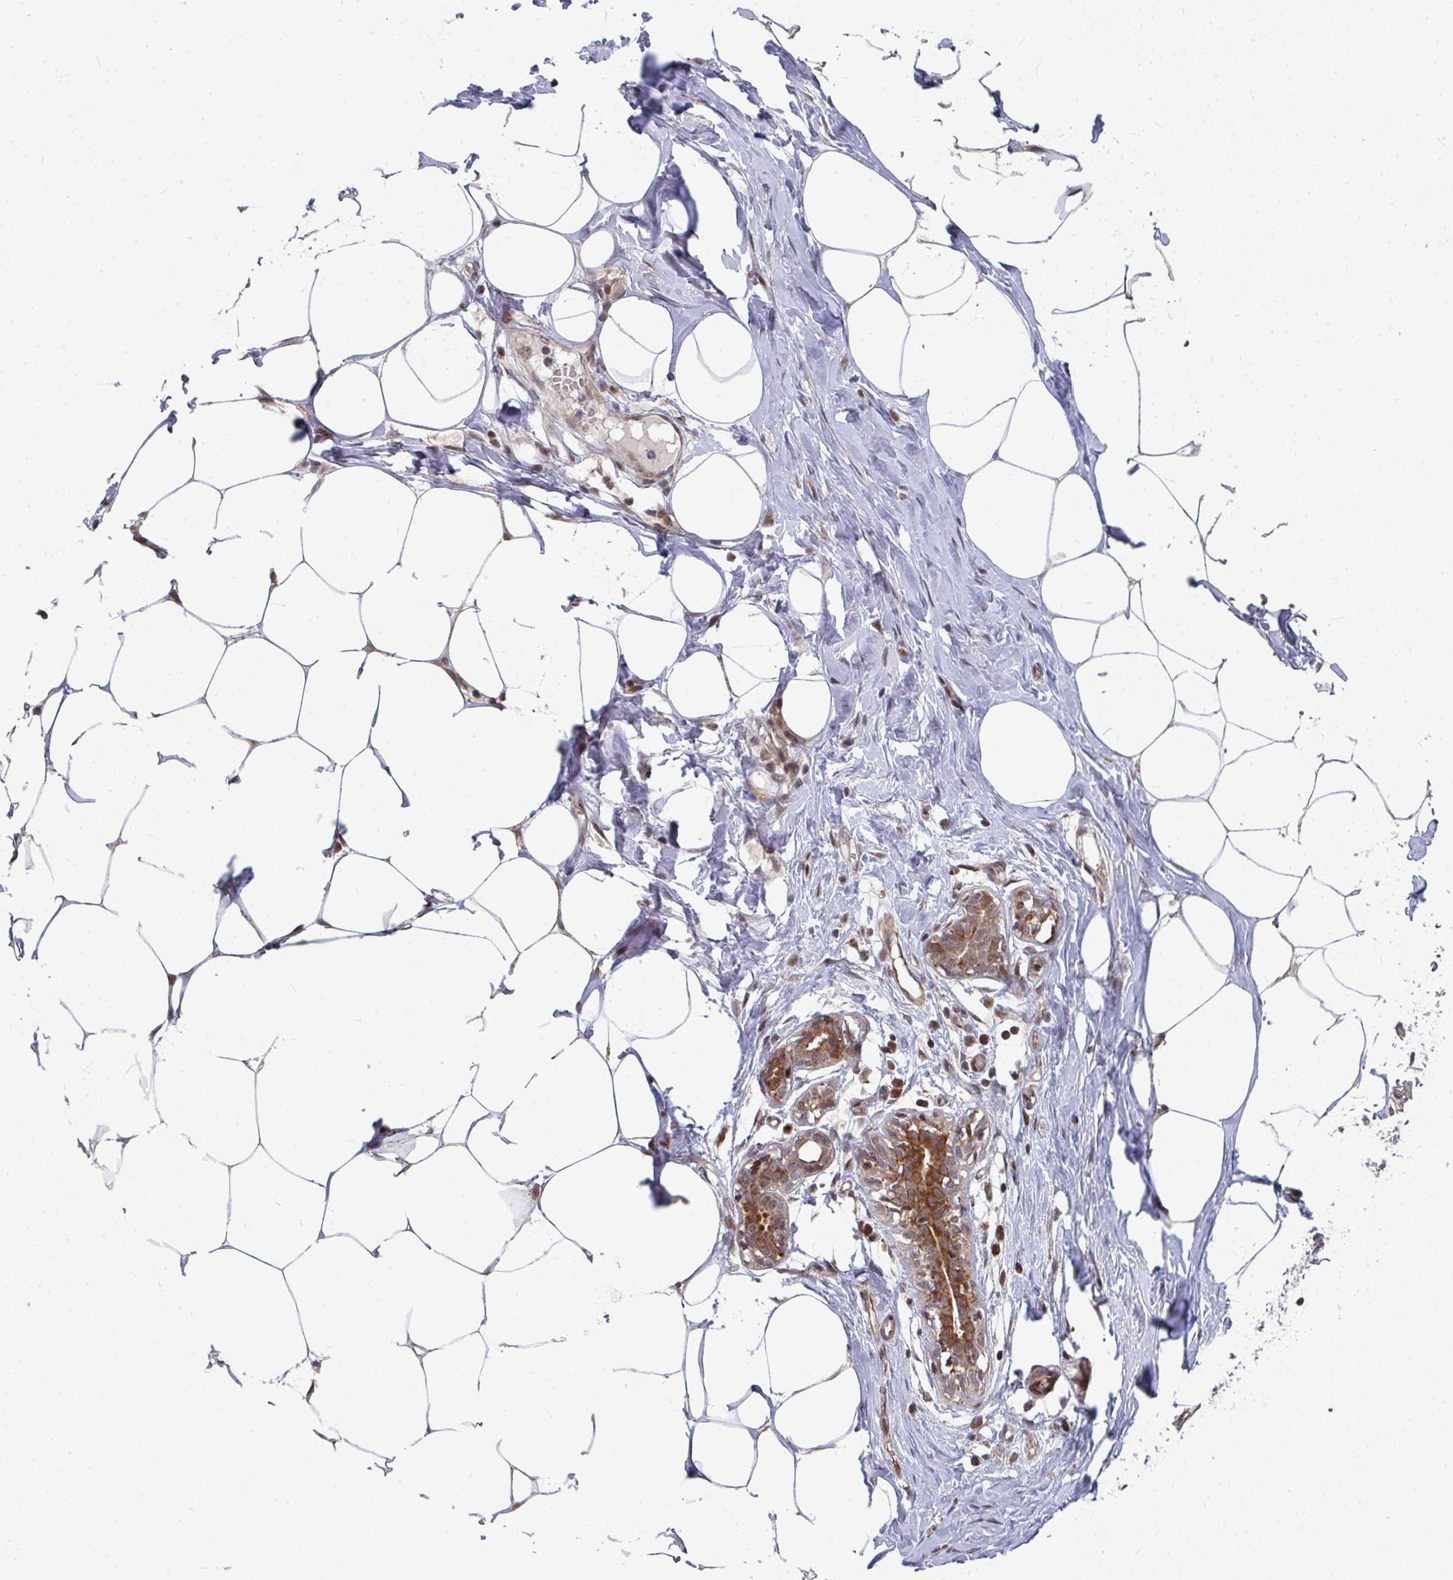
{"staining": {"intensity": "negative", "quantity": "none", "location": "none"}, "tissue": "breast", "cell_type": "Adipocytes", "image_type": "normal", "snomed": [{"axis": "morphology", "description": "Normal tissue, NOS"}, {"axis": "topography", "description": "Breast"}], "caption": "Immunohistochemistry of unremarkable breast shows no expression in adipocytes.", "gene": "RBBP5", "patient": {"sex": "female", "age": 27}}